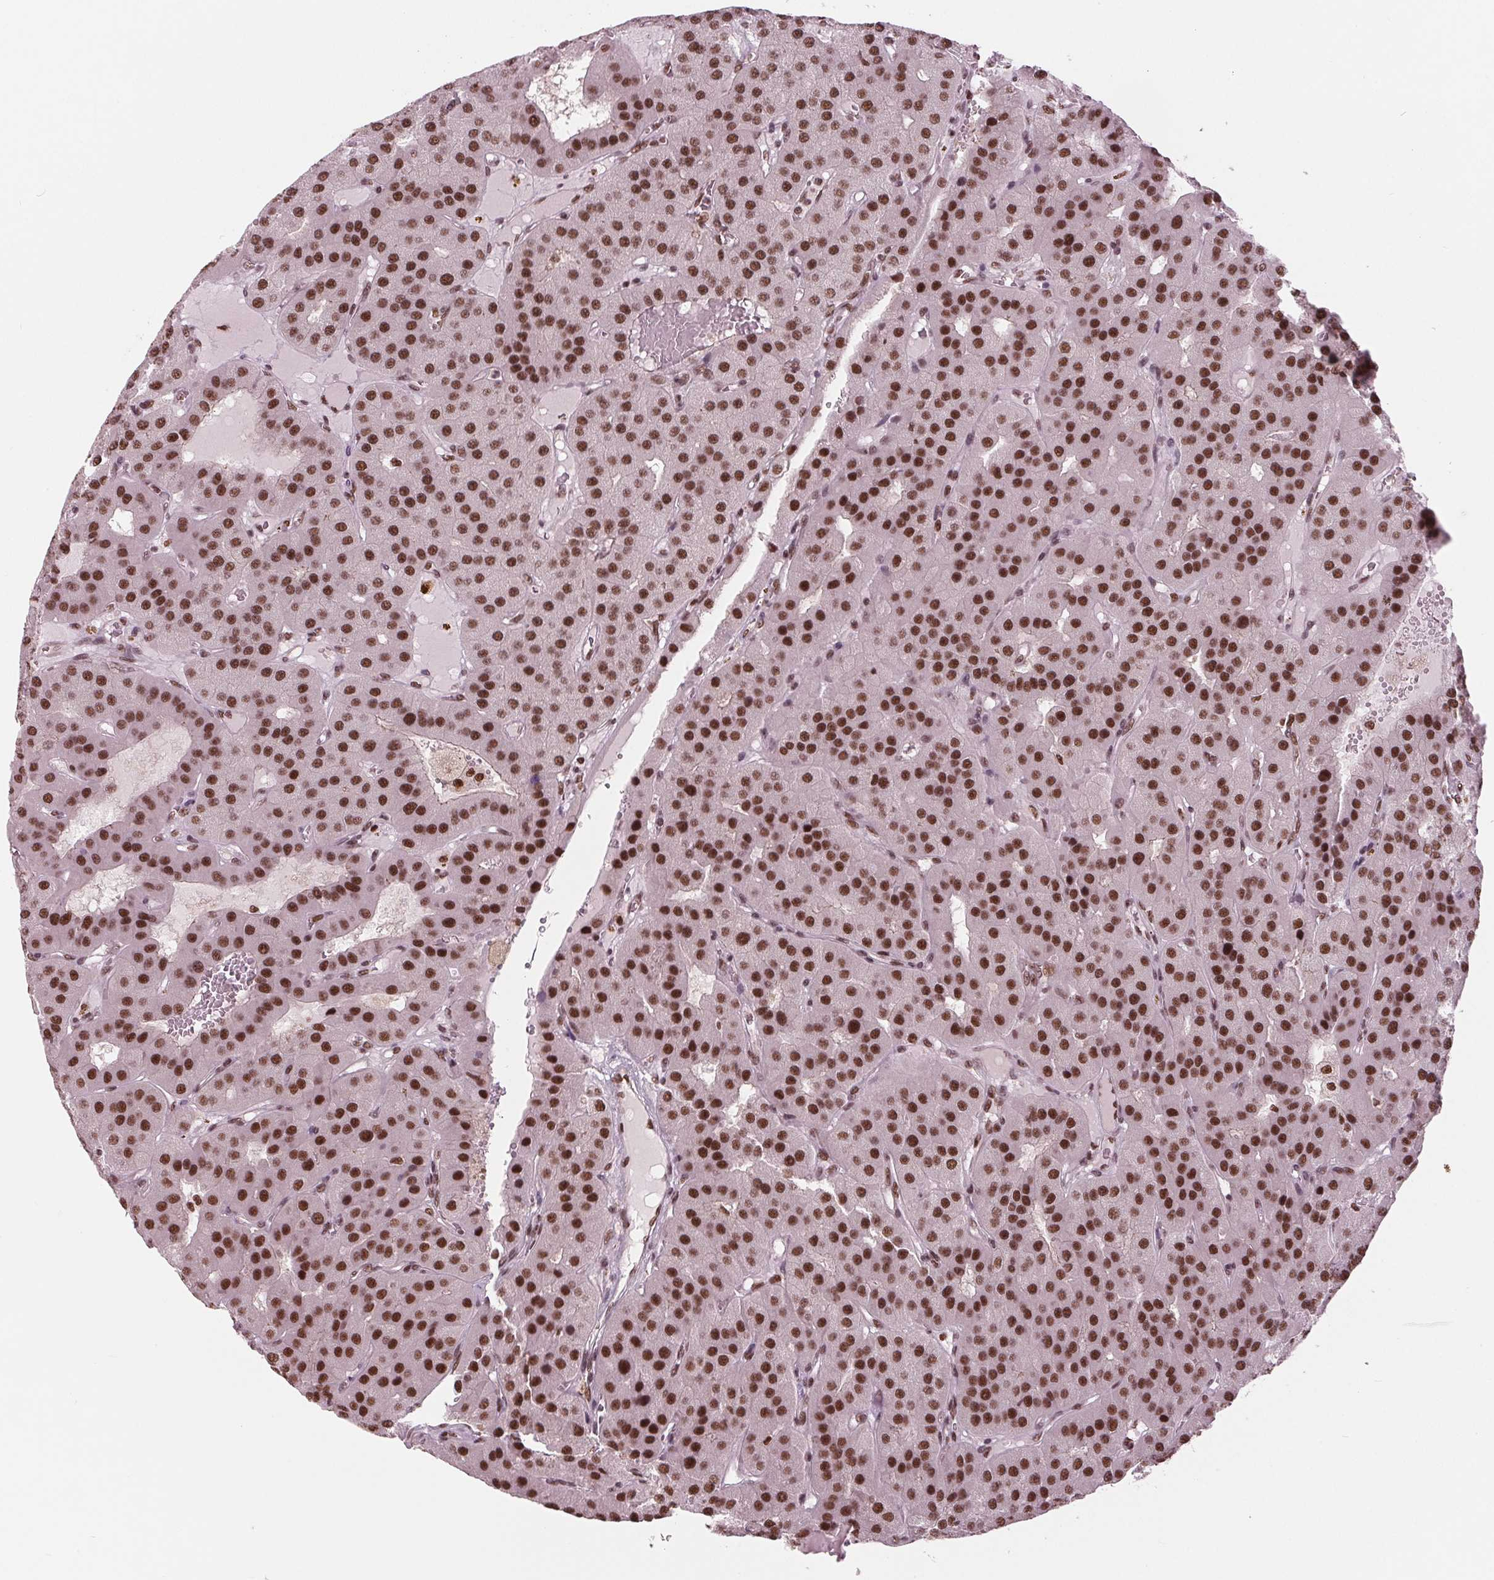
{"staining": {"intensity": "strong", "quantity": ">75%", "location": "nuclear"}, "tissue": "parathyroid gland", "cell_type": "Glandular cells", "image_type": "normal", "snomed": [{"axis": "morphology", "description": "Normal tissue, NOS"}, {"axis": "morphology", "description": "Adenoma, NOS"}, {"axis": "topography", "description": "Parathyroid gland"}], "caption": "Immunohistochemical staining of unremarkable parathyroid gland exhibits strong nuclear protein positivity in approximately >75% of glandular cells. (Stains: DAB in brown, nuclei in blue, Microscopy: brightfield microscopy at high magnification).", "gene": "LSM2", "patient": {"sex": "female", "age": 86}}